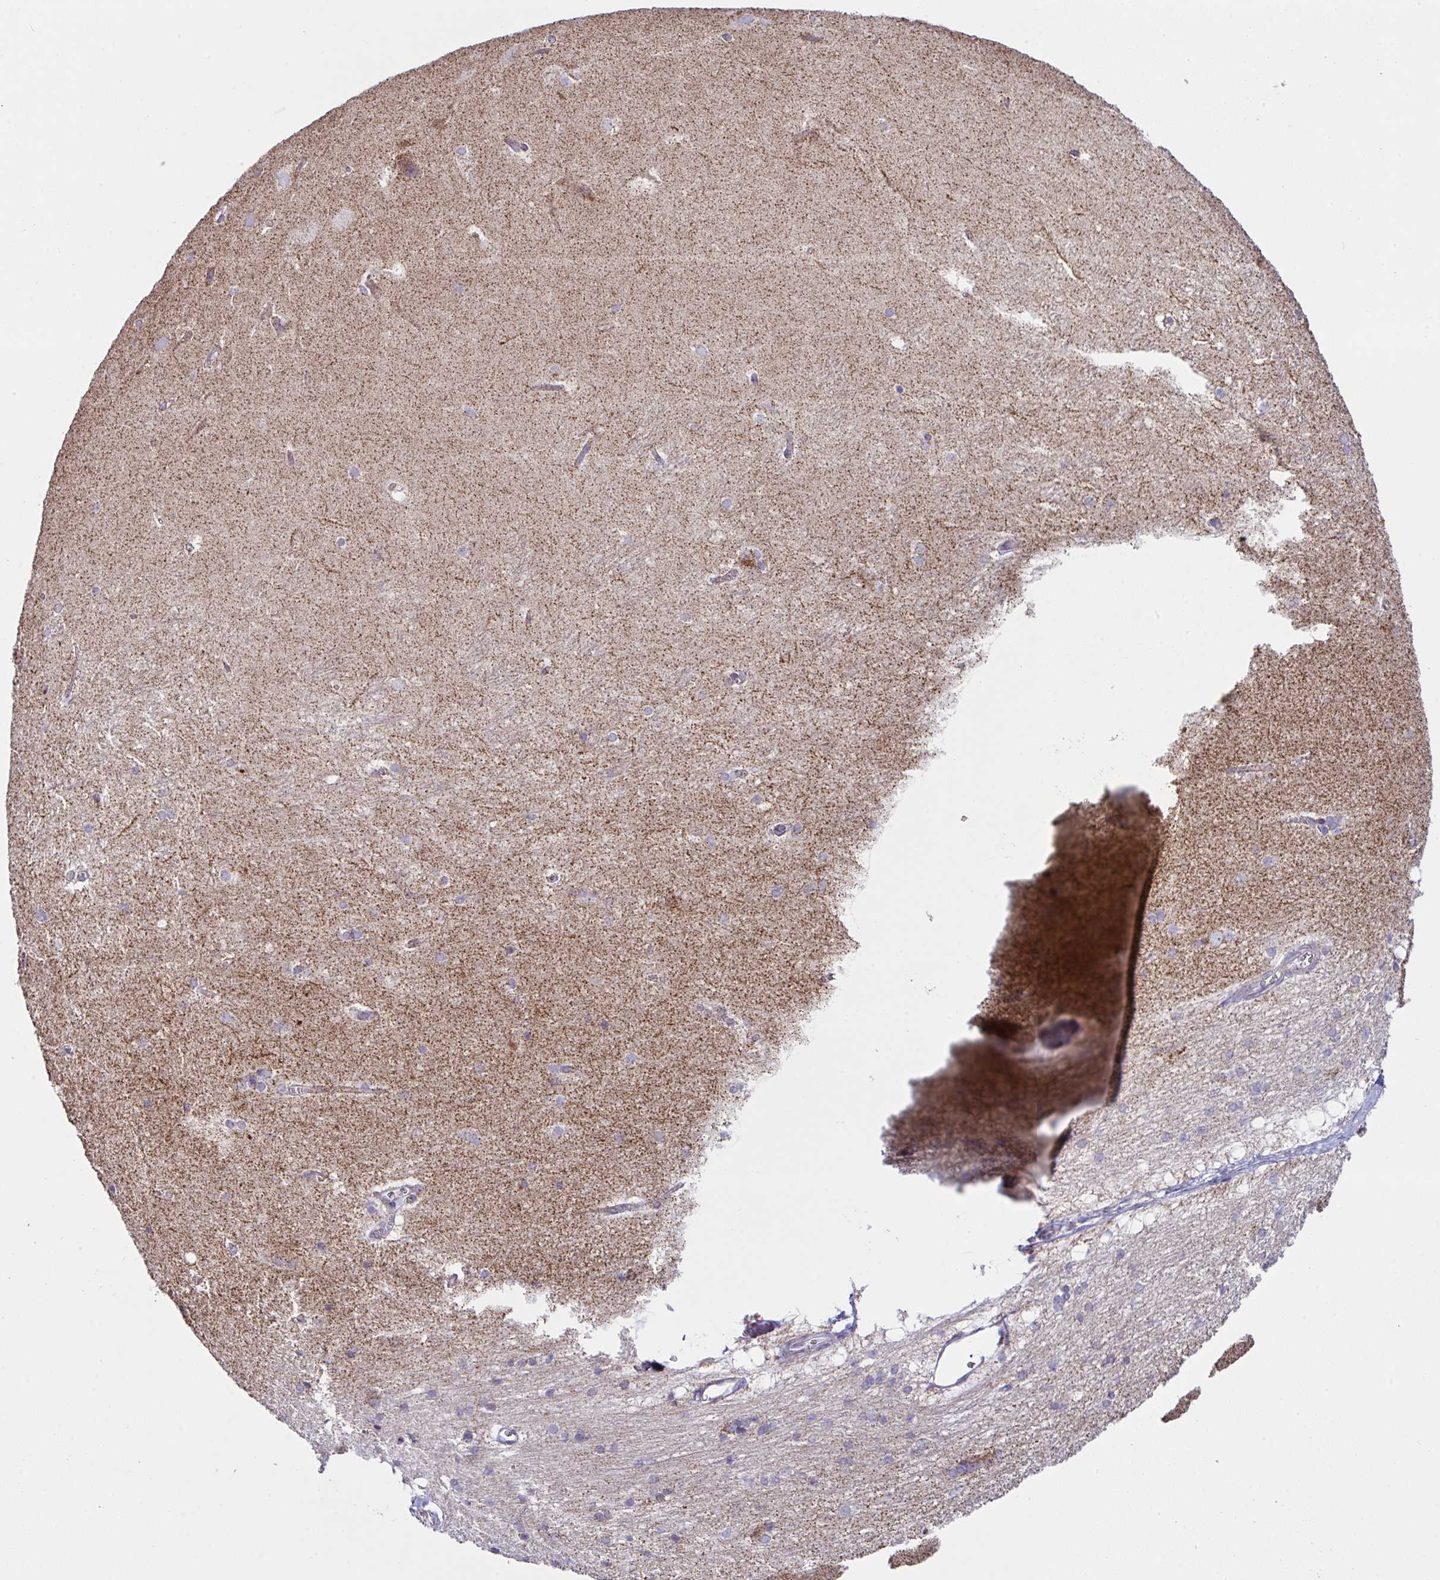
{"staining": {"intensity": "moderate", "quantity": "<25%", "location": "cytoplasmic/membranous"}, "tissue": "hippocampus", "cell_type": "Glial cells", "image_type": "normal", "snomed": [{"axis": "morphology", "description": "Normal tissue, NOS"}, {"axis": "topography", "description": "Cerebral cortex"}, {"axis": "topography", "description": "Hippocampus"}], "caption": "DAB (3,3'-diaminobenzidine) immunohistochemical staining of normal human hippocampus exhibits moderate cytoplasmic/membranous protein expression in approximately <25% of glial cells.", "gene": "DOK7", "patient": {"sex": "female", "age": 19}}